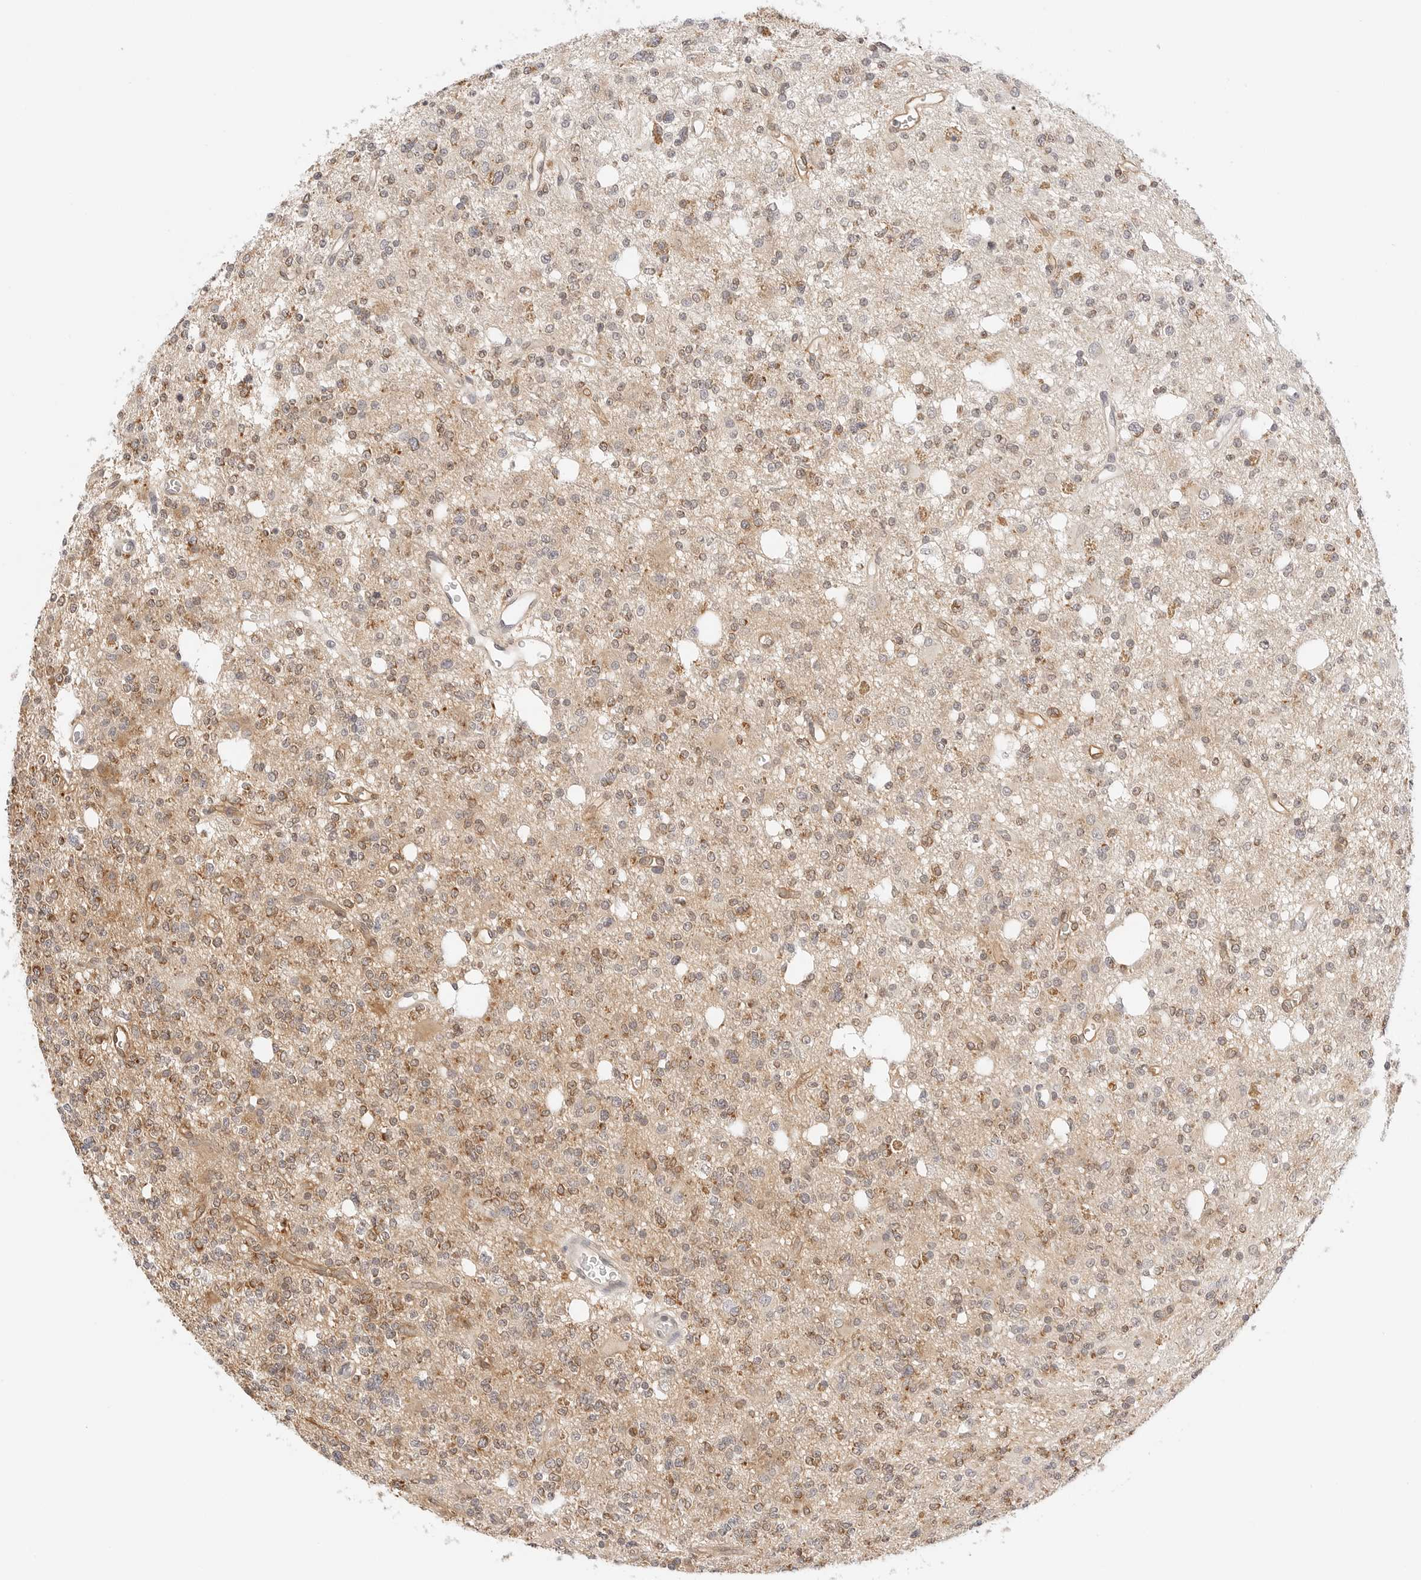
{"staining": {"intensity": "moderate", "quantity": "<25%", "location": "cytoplasmic/membranous"}, "tissue": "glioma", "cell_type": "Tumor cells", "image_type": "cancer", "snomed": [{"axis": "morphology", "description": "Glioma, malignant, High grade"}, {"axis": "topography", "description": "Brain"}], "caption": "The immunohistochemical stain highlights moderate cytoplasmic/membranous staining in tumor cells of malignant high-grade glioma tissue.", "gene": "ERO1B", "patient": {"sex": "female", "age": 62}}